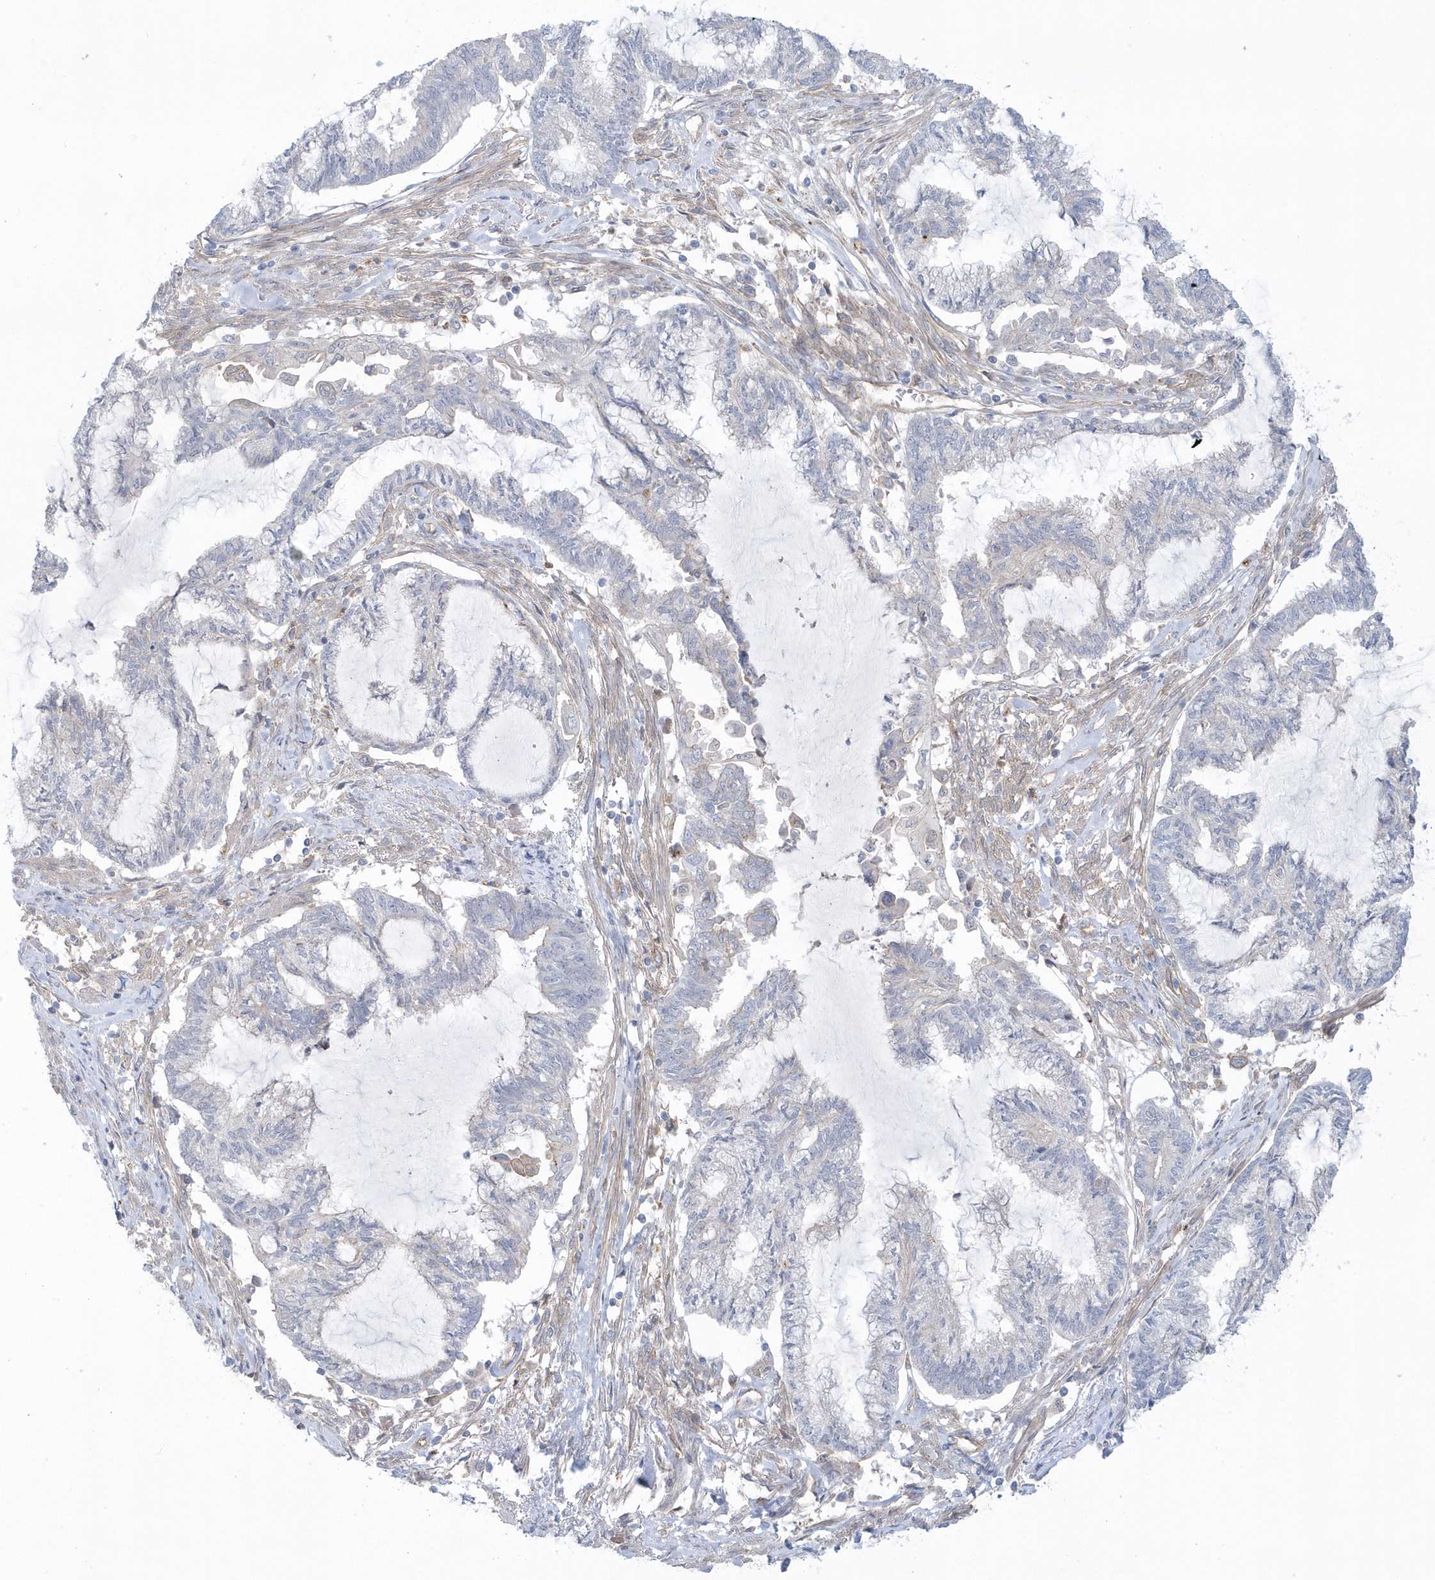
{"staining": {"intensity": "negative", "quantity": "none", "location": "none"}, "tissue": "endometrial cancer", "cell_type": "Tumor cells", "image_type": "cancer", "snomed": [{"axis": "morphology", "description": "Adenocarcinoma, NOS"}, {"axis": "topography", "description": "Endometrium"}], "caption": "A high-resolution photomicrograph shows immunohistochemistry staining of endometrial cancer, which exhibits no significant positivity in tumor cells.", "gene": "RAI14", "patient": {"sex": "female", "age": 86}}